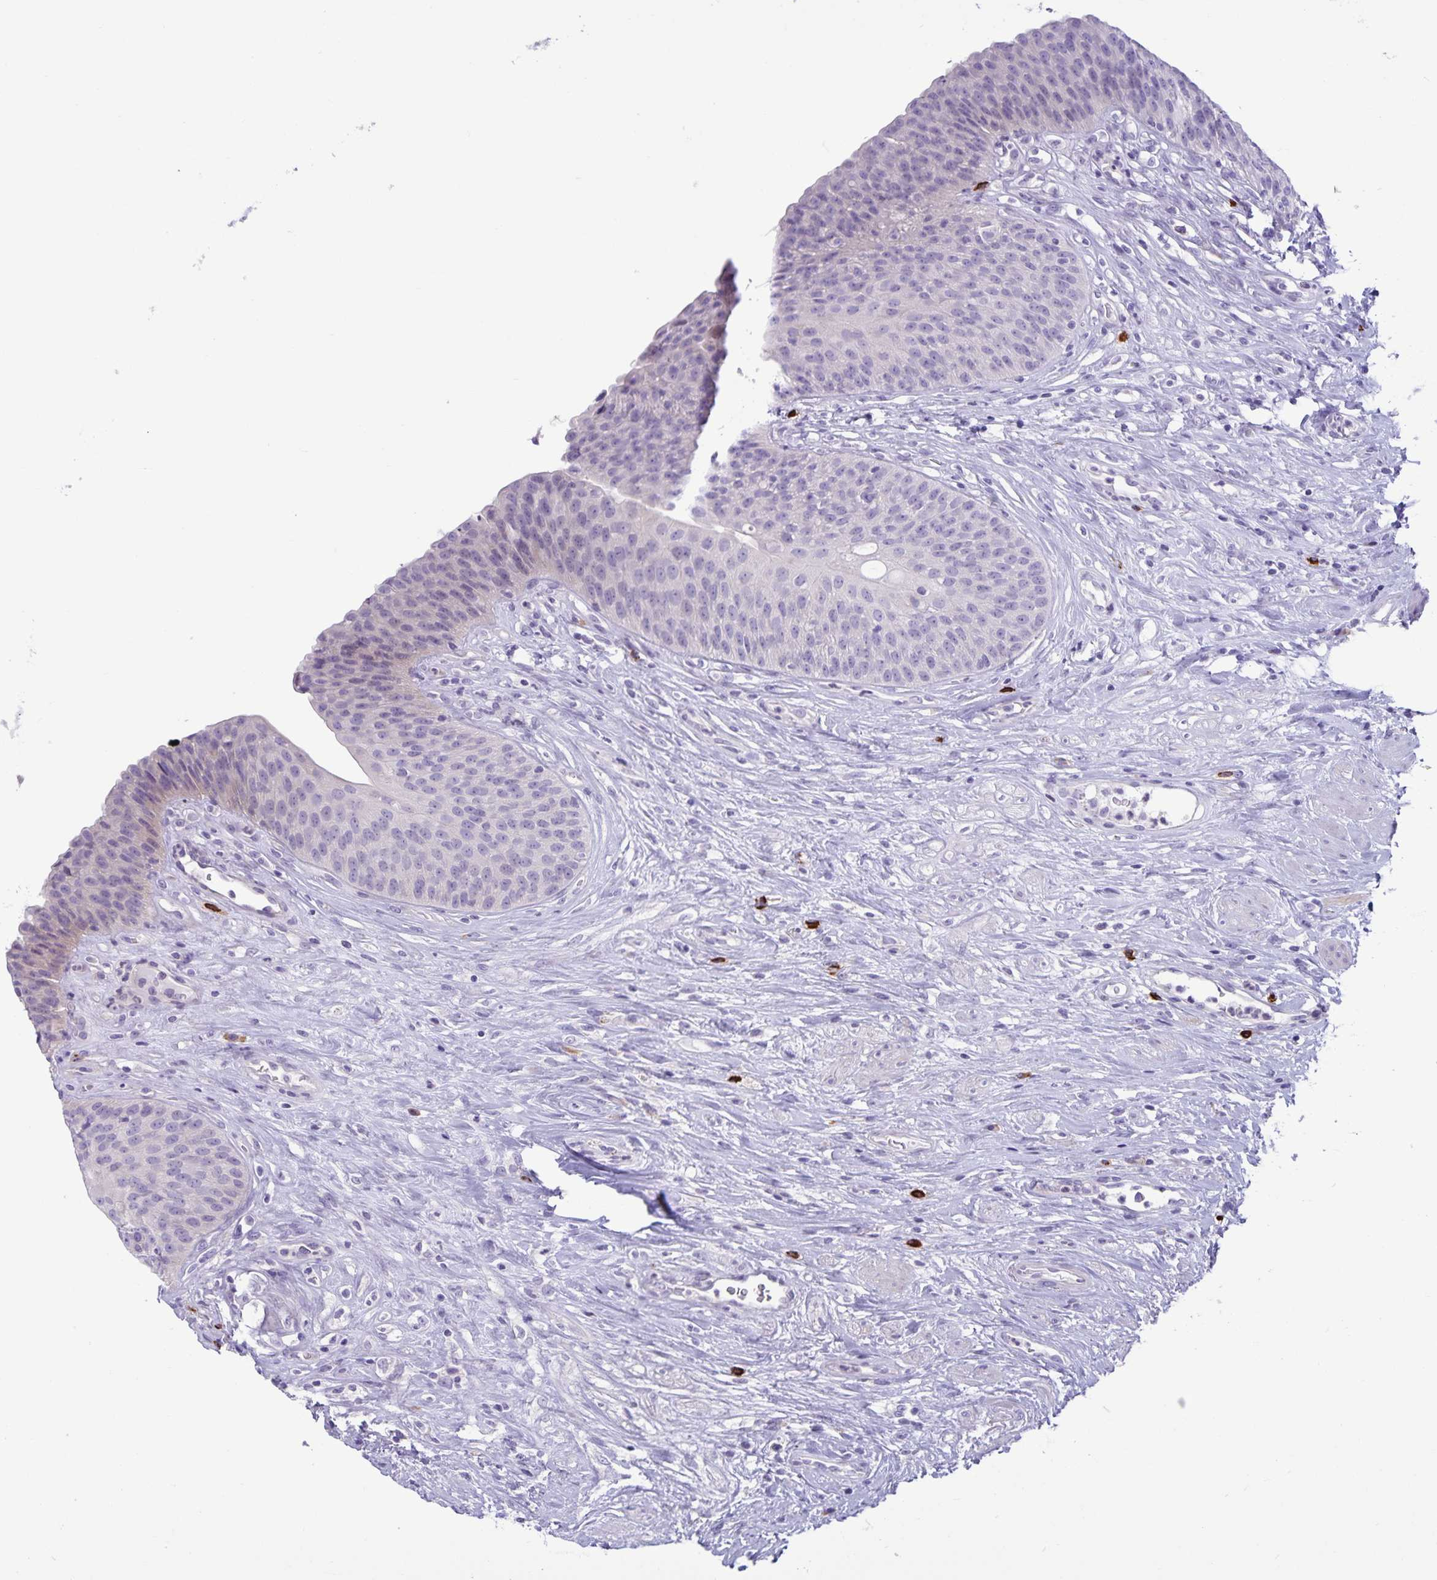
{"staining": {"intensity": "negative", "quantity": "none", "location": "none"}, "tissue": "urinary bladder", "cell_type": "Urothelial cells", "image_type": "normal", "snomed": [{"axis": "morphology", "description": "Normal tissue, NOS"}, {"axis": "topography", "description": "Urinary bladder"}], "caption": "Immunohistochemistry (IHC) photomicrograph of normal urinary bladder: human urinary bladder stained with DAB displays no significant protein expression in urothelial cells.", "gene": "IBTK", "patient": {"sex": "female", "age": 56}}